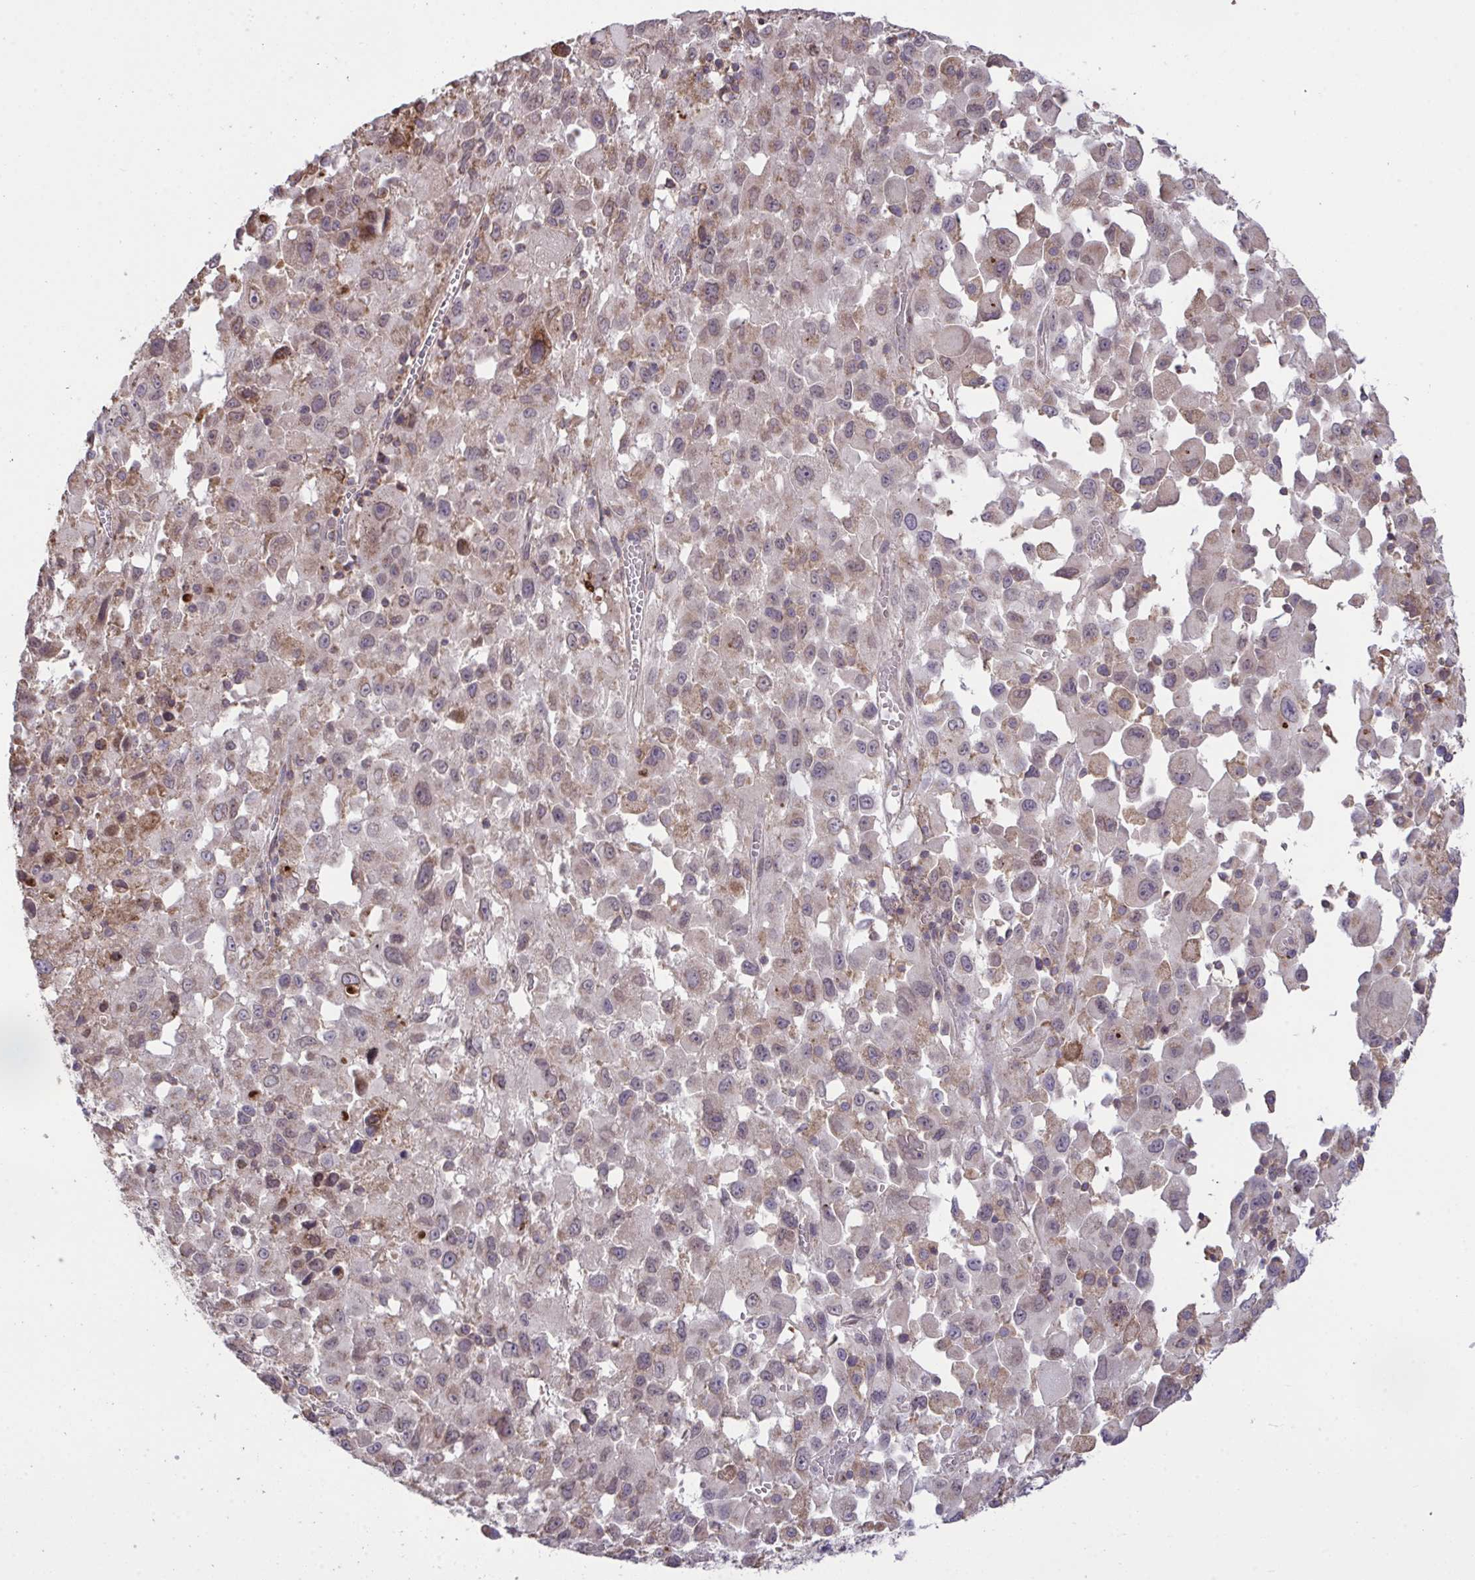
{"staining": {"intensity": "weak", "quantity": "25%-75%", "location": "cytoplasmic/membranous"}, "tissue": "melanoma", "cell_type": "Tumor cells", "image_type": "cancer", "snomed": [{"axis": "morphology", "description": "Malignant melanoma, Metastatic site"}, {"axis": "topography", "description": "Soft tissue"}], "caption": "Melanoma stained with a brown dye exhibits weak cytoplasmic/membranous positive expression in about 25%-75% of tumor cells.", "gene": "PPM1H", "patient": {"sex": "male", "age": 50}}